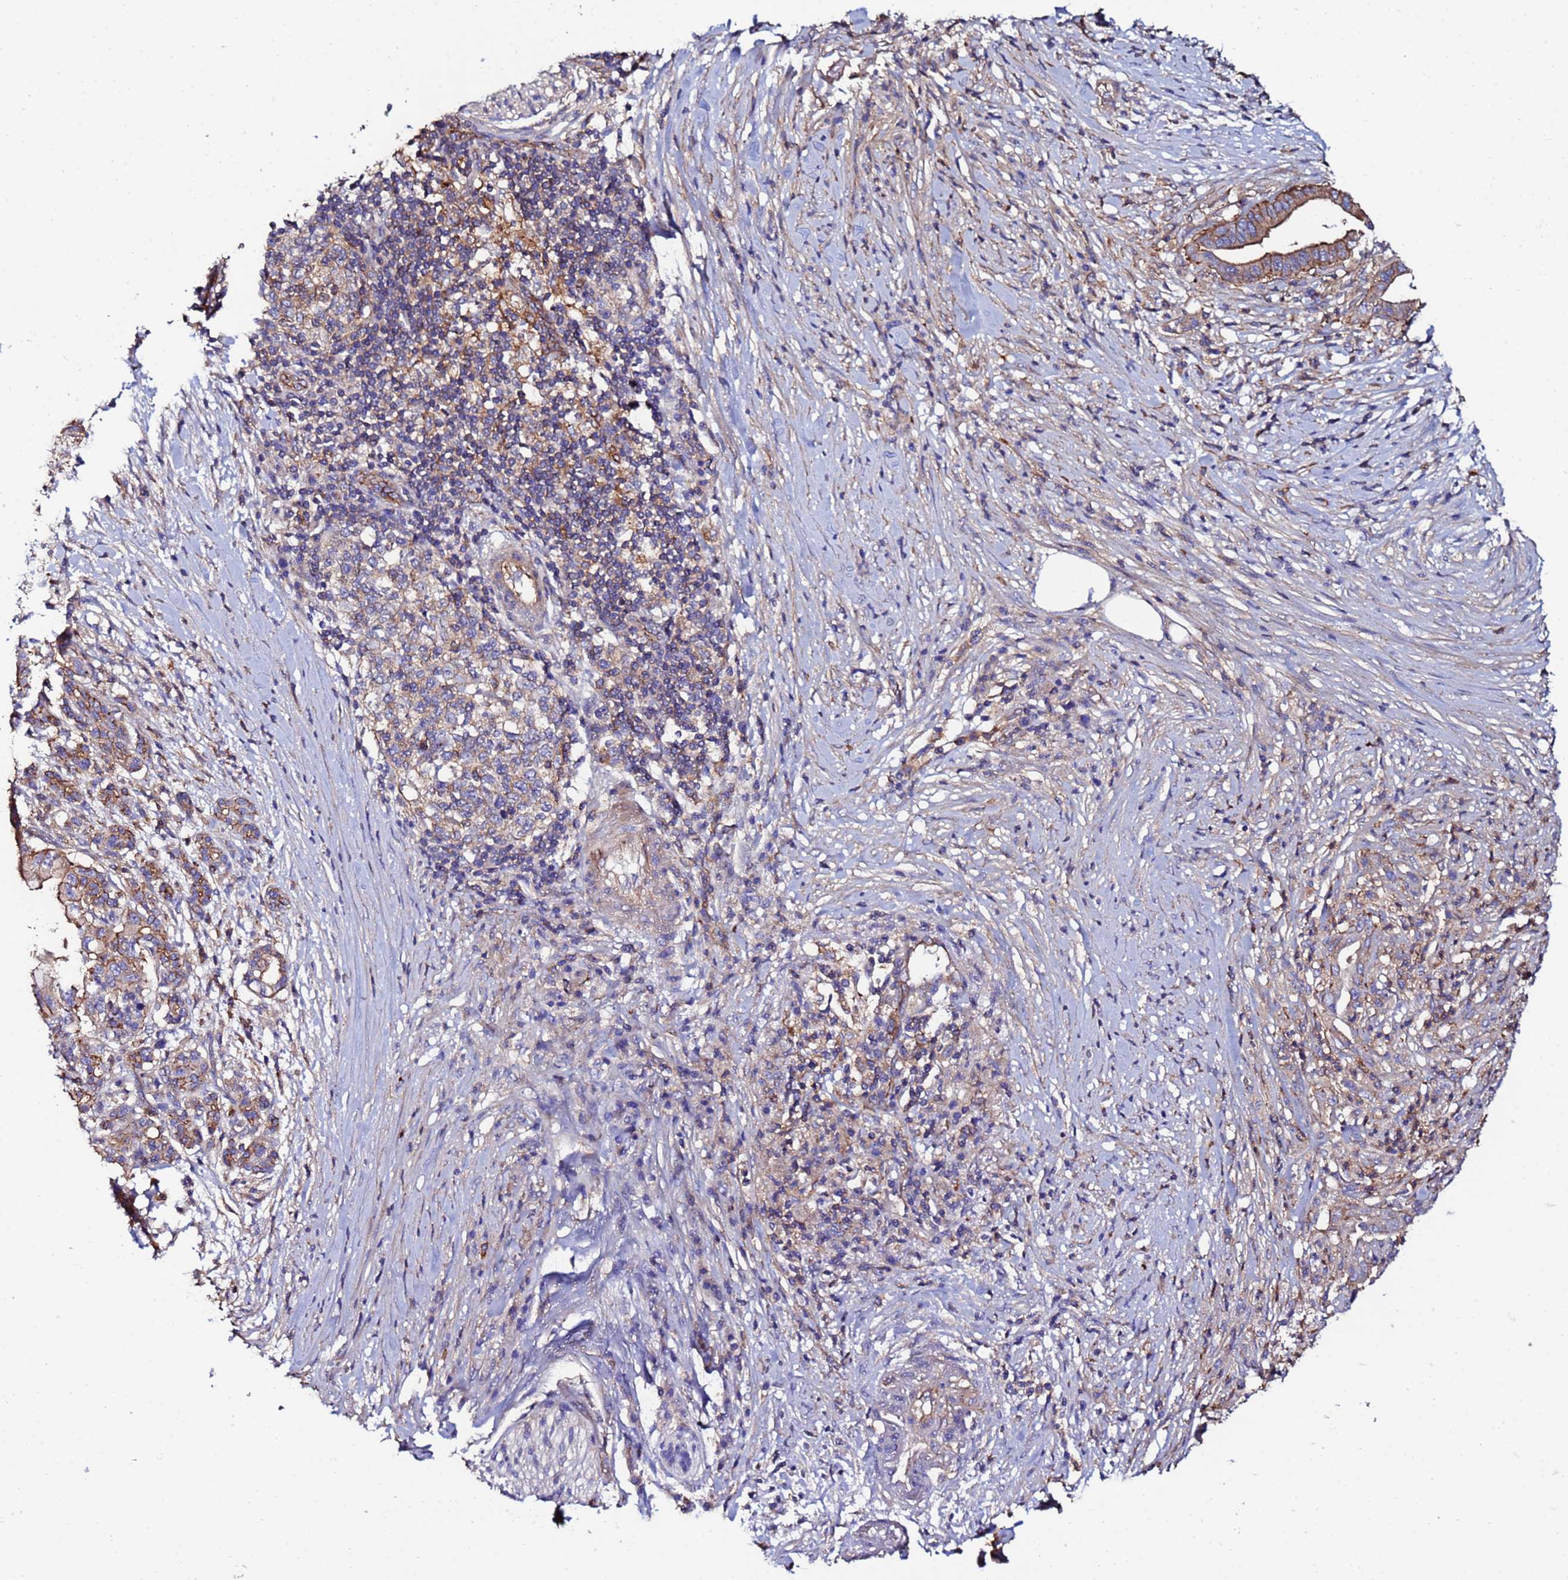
{"staining": {"intensity": "moderate", "quantity": ">75%", "location": "cytoplasmic/membranous"}, "tissue": "pancreatic cancer", "cell_type": "Tumor cells", "image_type": "cancer", "snomed": [{"axis": "morphology", "description": "Adenocarcinoma, NOS"}, {"axis": "topography", "description": "Pancreas"}], "caption": "The image shows immunohistochemical staining of pancreatic adenocarcinoma. There is moderate cytoplasmic/membranous staining is present in approximately >75% of tumor cells. (IHC, brightfield microscopy, high magnification).", "gene": "POTEE", "patient": {"sex": "male", "age": 58}}